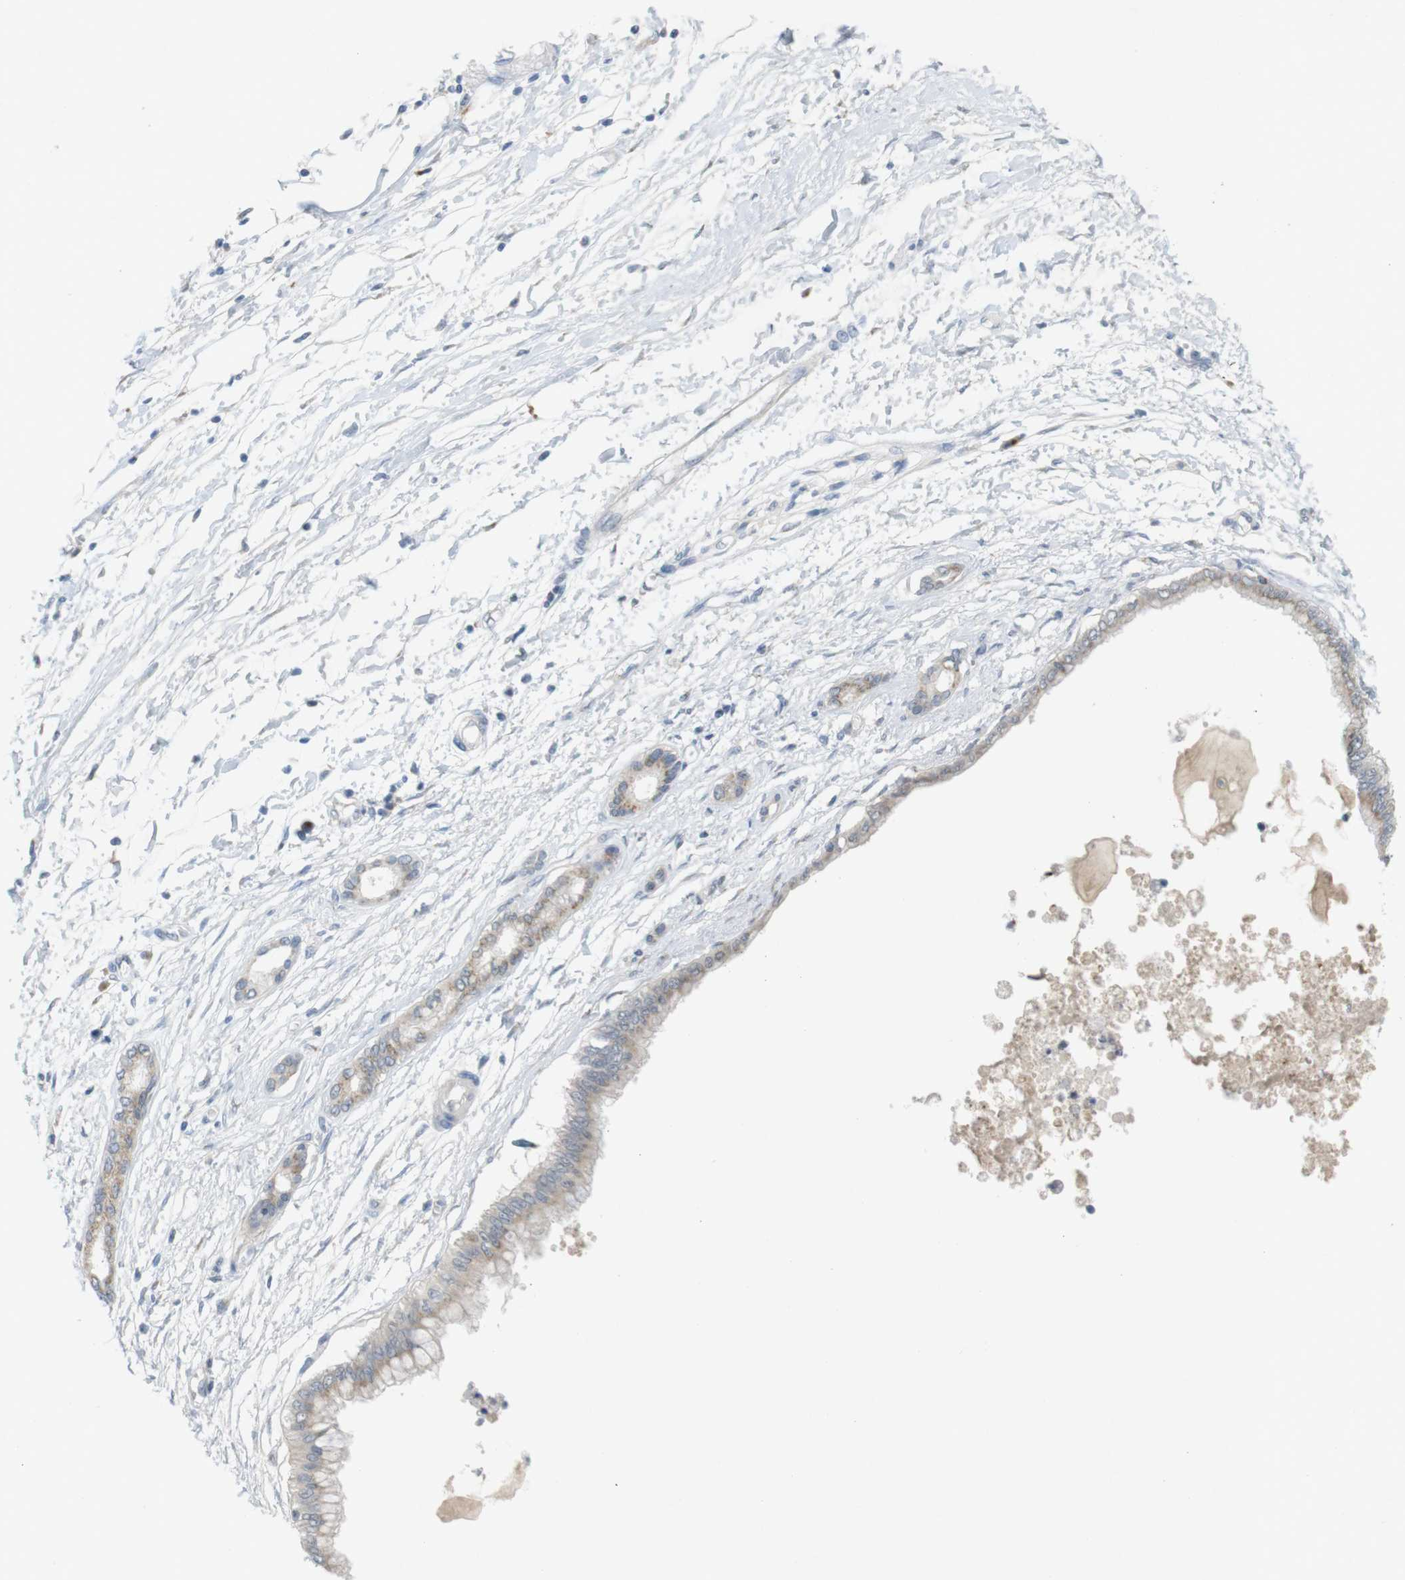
{"staining": {"intensity": "weak", "quantity": "25%-75%", "location": "cytoplasmic/membranous"}, "tissue": "pancreatic cancer", "cell_type": "Tumor cells", "image_type": "cancer", "snomed": [{"axis": "morphology", "description": "Adenocarcinoma, NOS"}, {"axis": "topography", "description": "Pancreas"}], "caption": "Immunohistochemistry (IHC) (DAB) staining of pancreatic adenocarcinoma reveals weak cytoplasmic/membranous protein staining in about 25%-75% of tumor cells.", "gene": "YIPF3", "patient": {"sex": "male", "age": 56}}